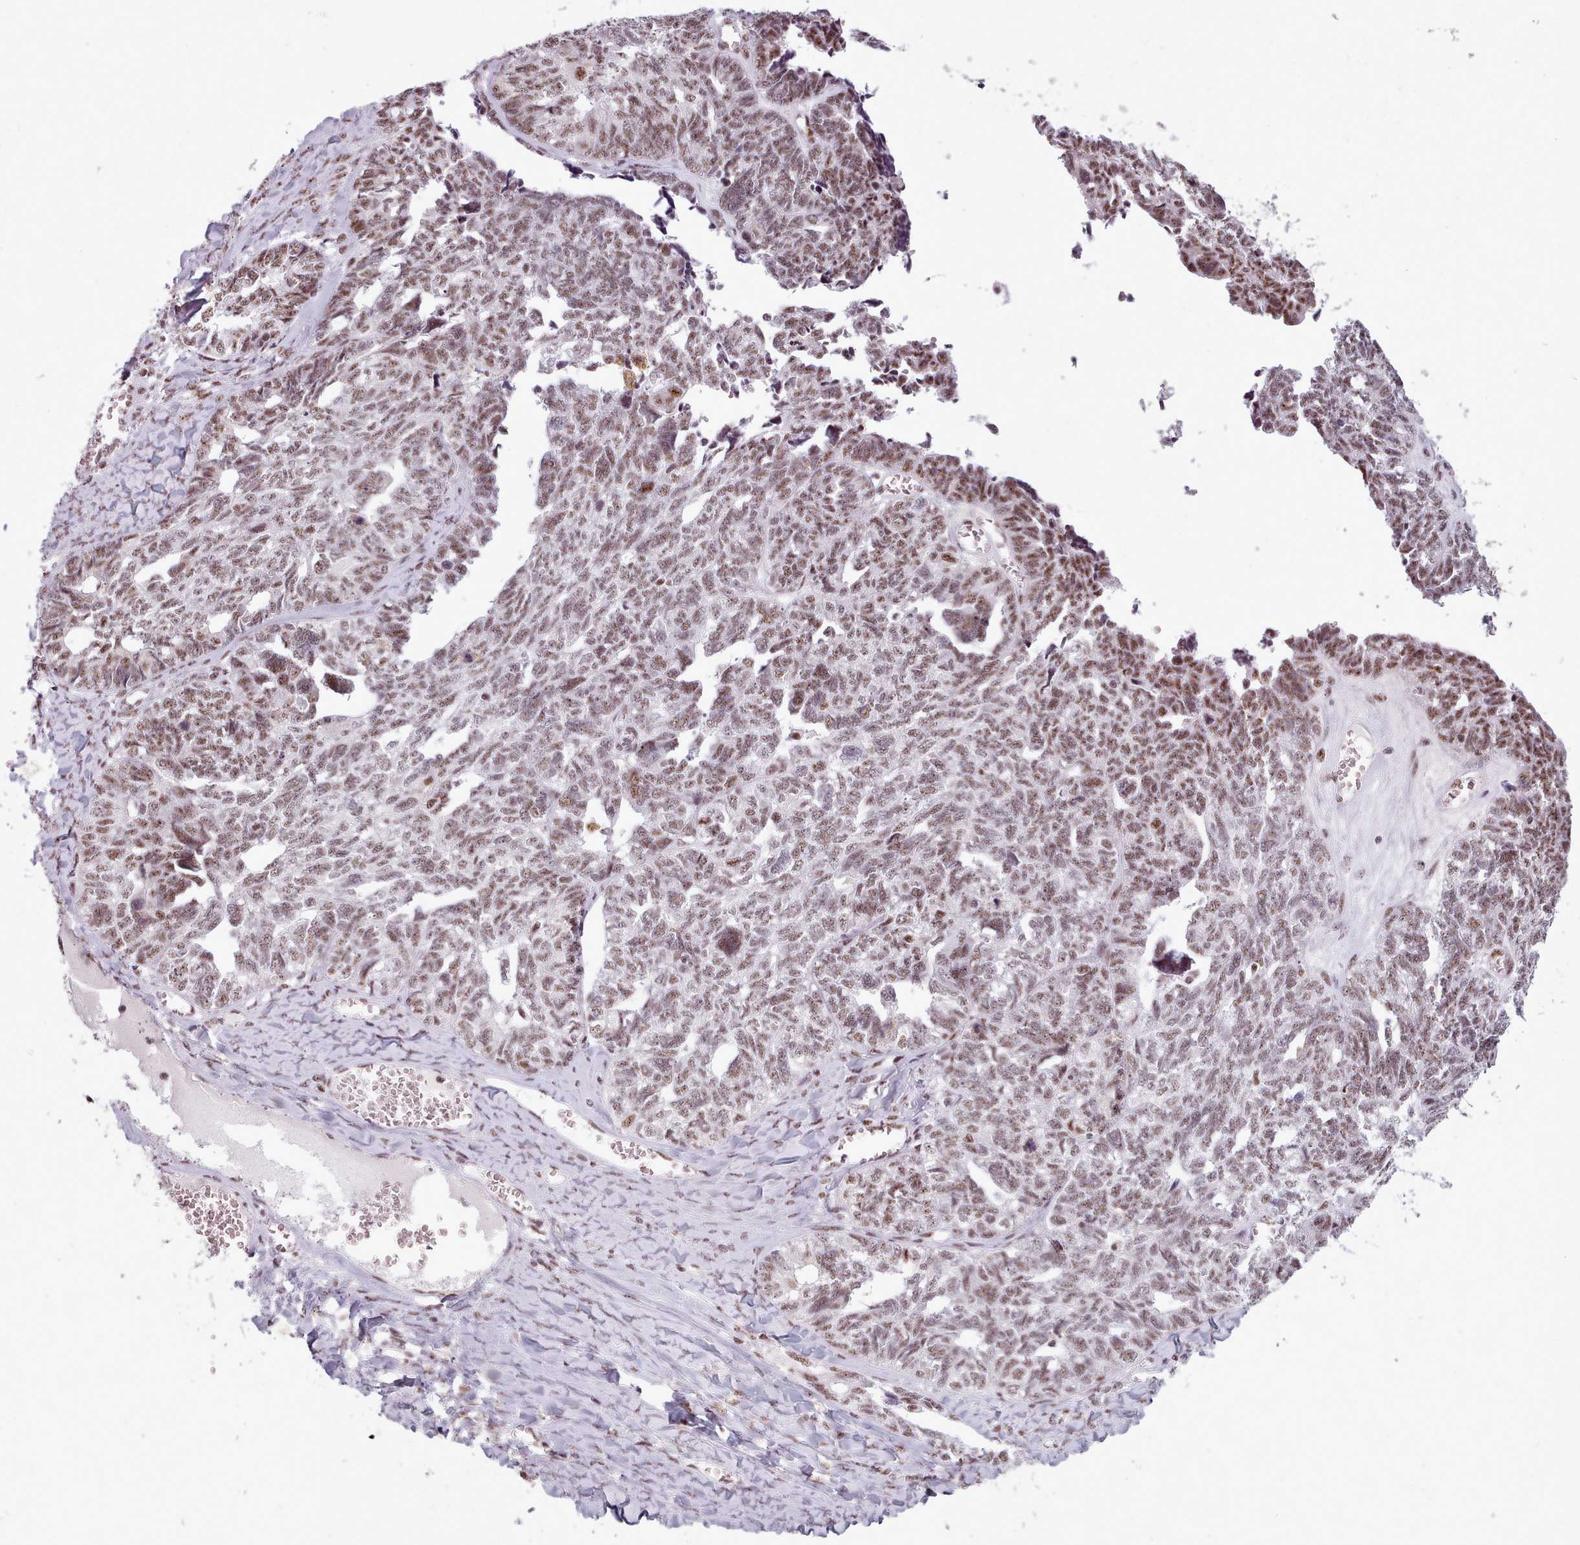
{"staining": {"intensity": "moderate", "quantity": ">75%", "location": "nuclear"}, "tissue": "ovarian cancer", "cell_type": "Tumor cells", "image_type": "cancer", "snomed": [{"axis": "morphology", "description": "Cystadenocarcinoma, serous, NOS"}, {"axis": "topography", "description": "Ovary"}], "caption": "There is medium levels of moderate nuclear staining in tumor cells of serous cystadenocarcinoma (ovarian), as demonstrated by immunohistochemical staining (brown color).", "gene": "SRRM1", "patient": {"sex": "female", "age": 79}}